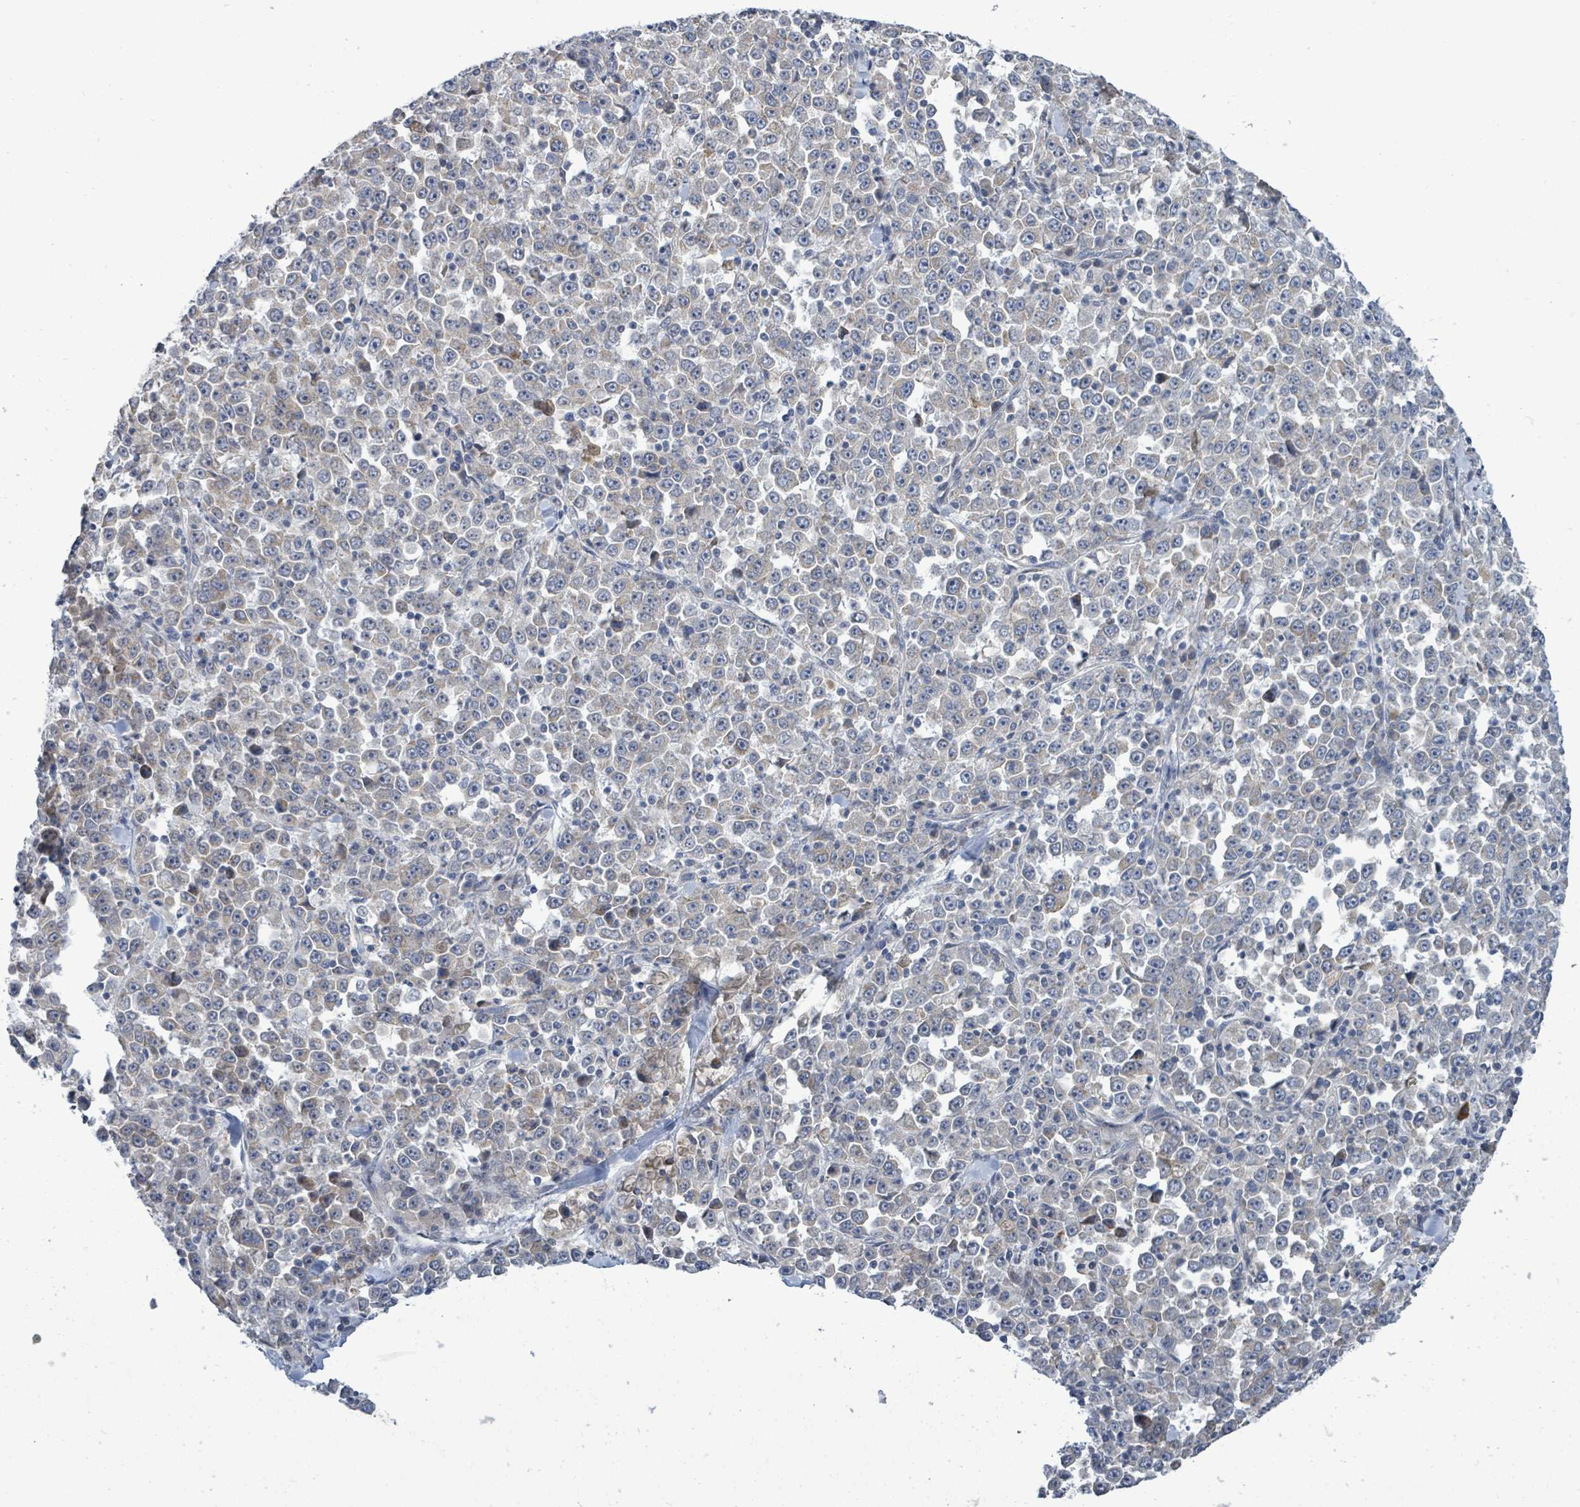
{"staining": {"intensity": "negative", "quantity": "none", "location": "none"}, "tissue": "stomach cancer", "cell_type": "Tumor cells", "image_type": "cancer", "snomed": [{"axis": "morphology", "description": "Normal tissue, NOS"}, {"axis": "morphology", "description": "Adenocarcinoma, NOS"}, {"axis": "topography", "description": "Stomach, upper"}, {"axis": "topography", "description": "Stomach"}], "caption": "IHC image of neoplastic tissue: human stomach adenocarcinoma stained with DAB (3,3'-diaminobenzidine) reveals no significant protein positivity in tumor cells. The staining was performed using DAB to visualize the protein expression in brown, while the nuclei were stained in blue with hematoxylin (Magnification: 20x).", "gene": "COQ10B", "patient": {"sex": "male", "age": 59}}